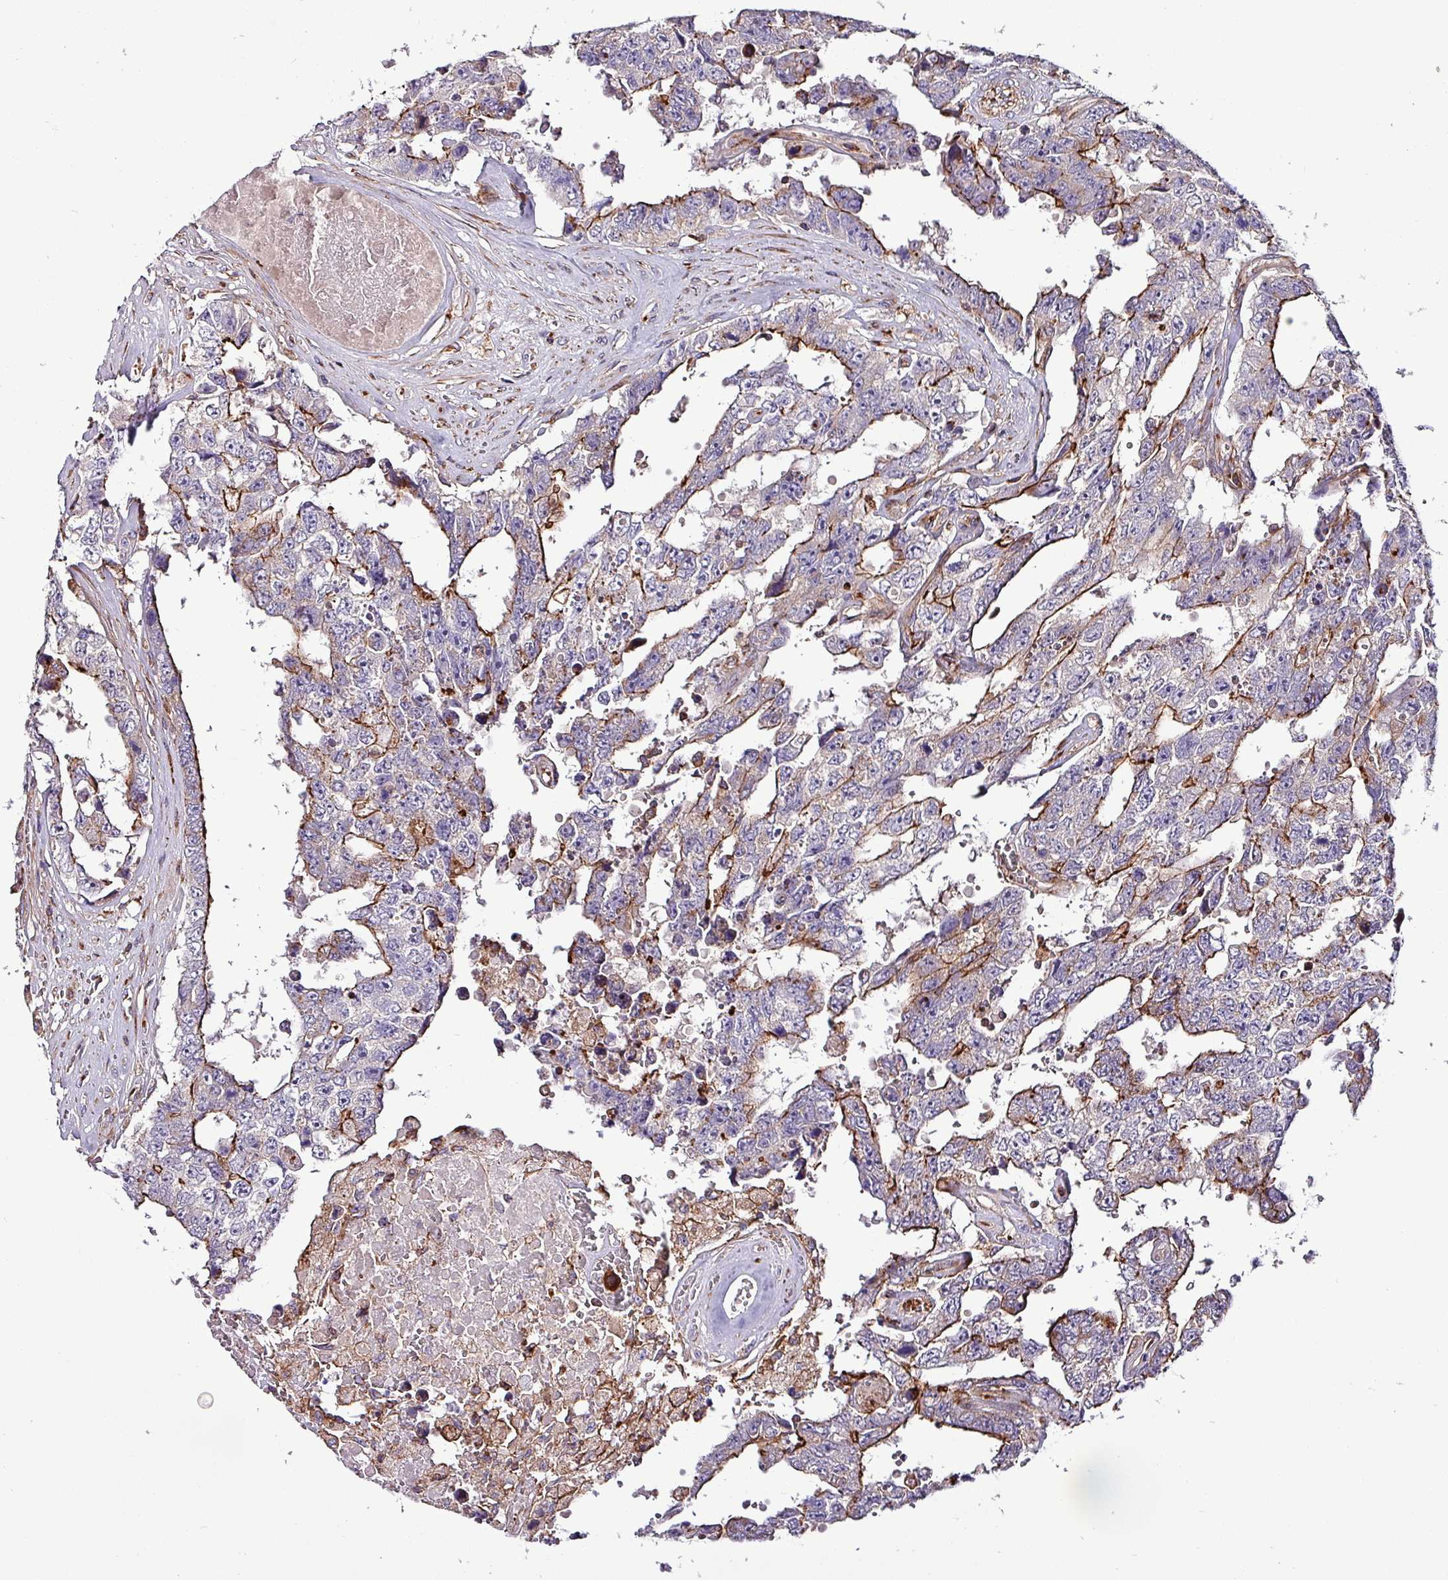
{"staining": {"intensity": "moderate", "quantity": "<25%", "location": "cytoplasmic/membranous"}, "tissue": "testis cancer", "cell_type": "Tumor cells", "image_type": "cancer", "snomed": [{"axis": "morphology", "description": "Normal tissue, NOS"}, {"axis": "morphology", "description": "Carcinoma, Embryonal, NOS"}, {"axis": "topography", "description": "Testis"}, {"axis": "topography", "description": "Epididymis"}], "caption": "Testis embryonal carcinoma was stained to show a protein in brown. There is low levels of moderate cytoplasmic/membranous positivity in approximately <25% of tumor cells.", "gene": "VAMP4", "patient": {"sex": "male", "age": 25}}